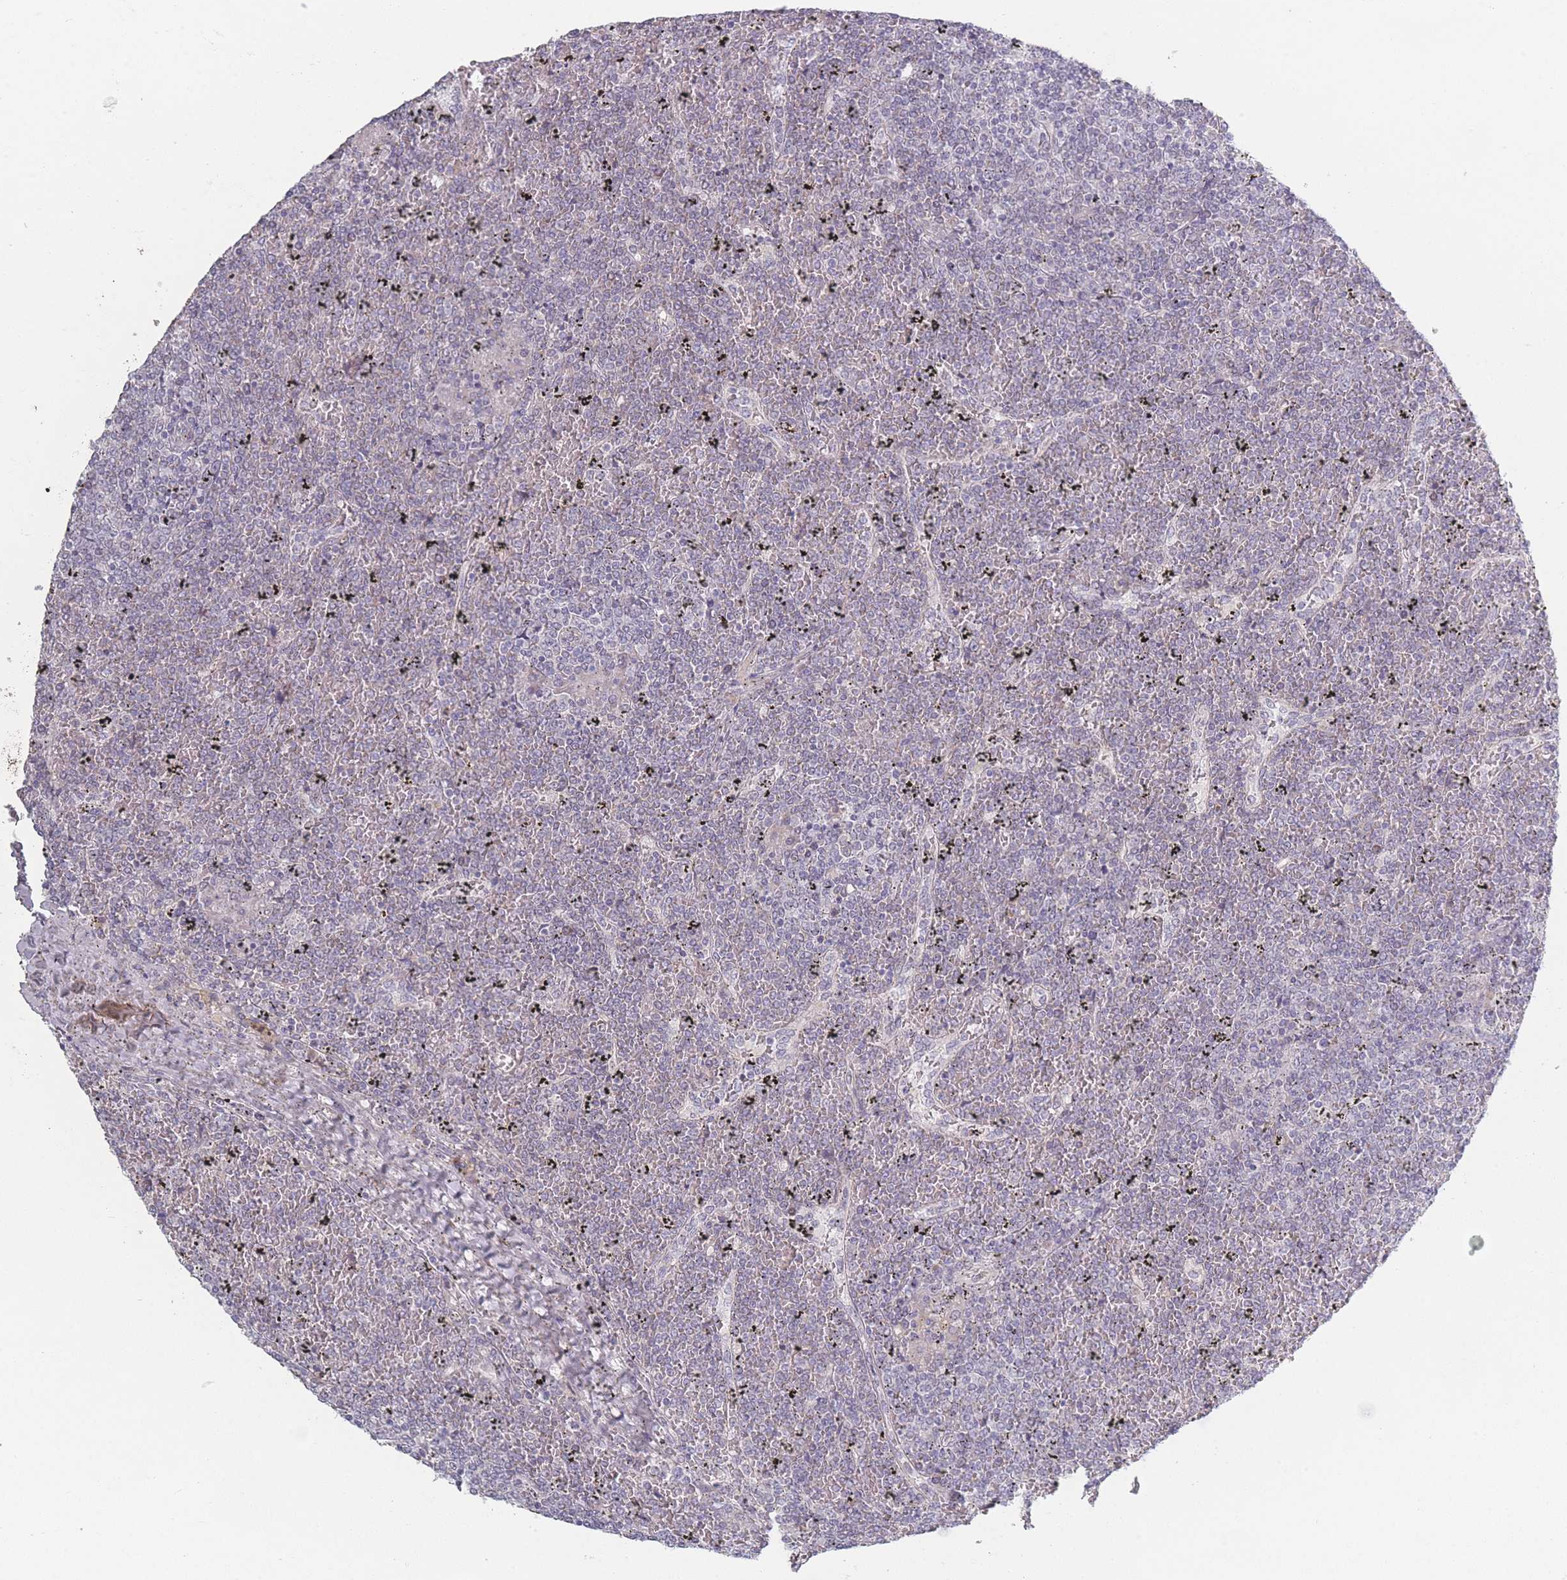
{"staining": {"intensity": "negative", "quantity": "none", "location": "none"}, "tissue": "lymphoma", "cell_type": "Tumor cells", "image_type": "cancer", "snomed": [{"axis": "morphology", "description": "Malignant lymphoma, non-Hodgkin's type, Low grade"}, {"axis": "topography", "description": "Spleen"}], "caption": "There is no significant staining in tumor cells of lymphoma.", "gene": "RASL10B", "patient": {"sex": "female", "age": 19}}